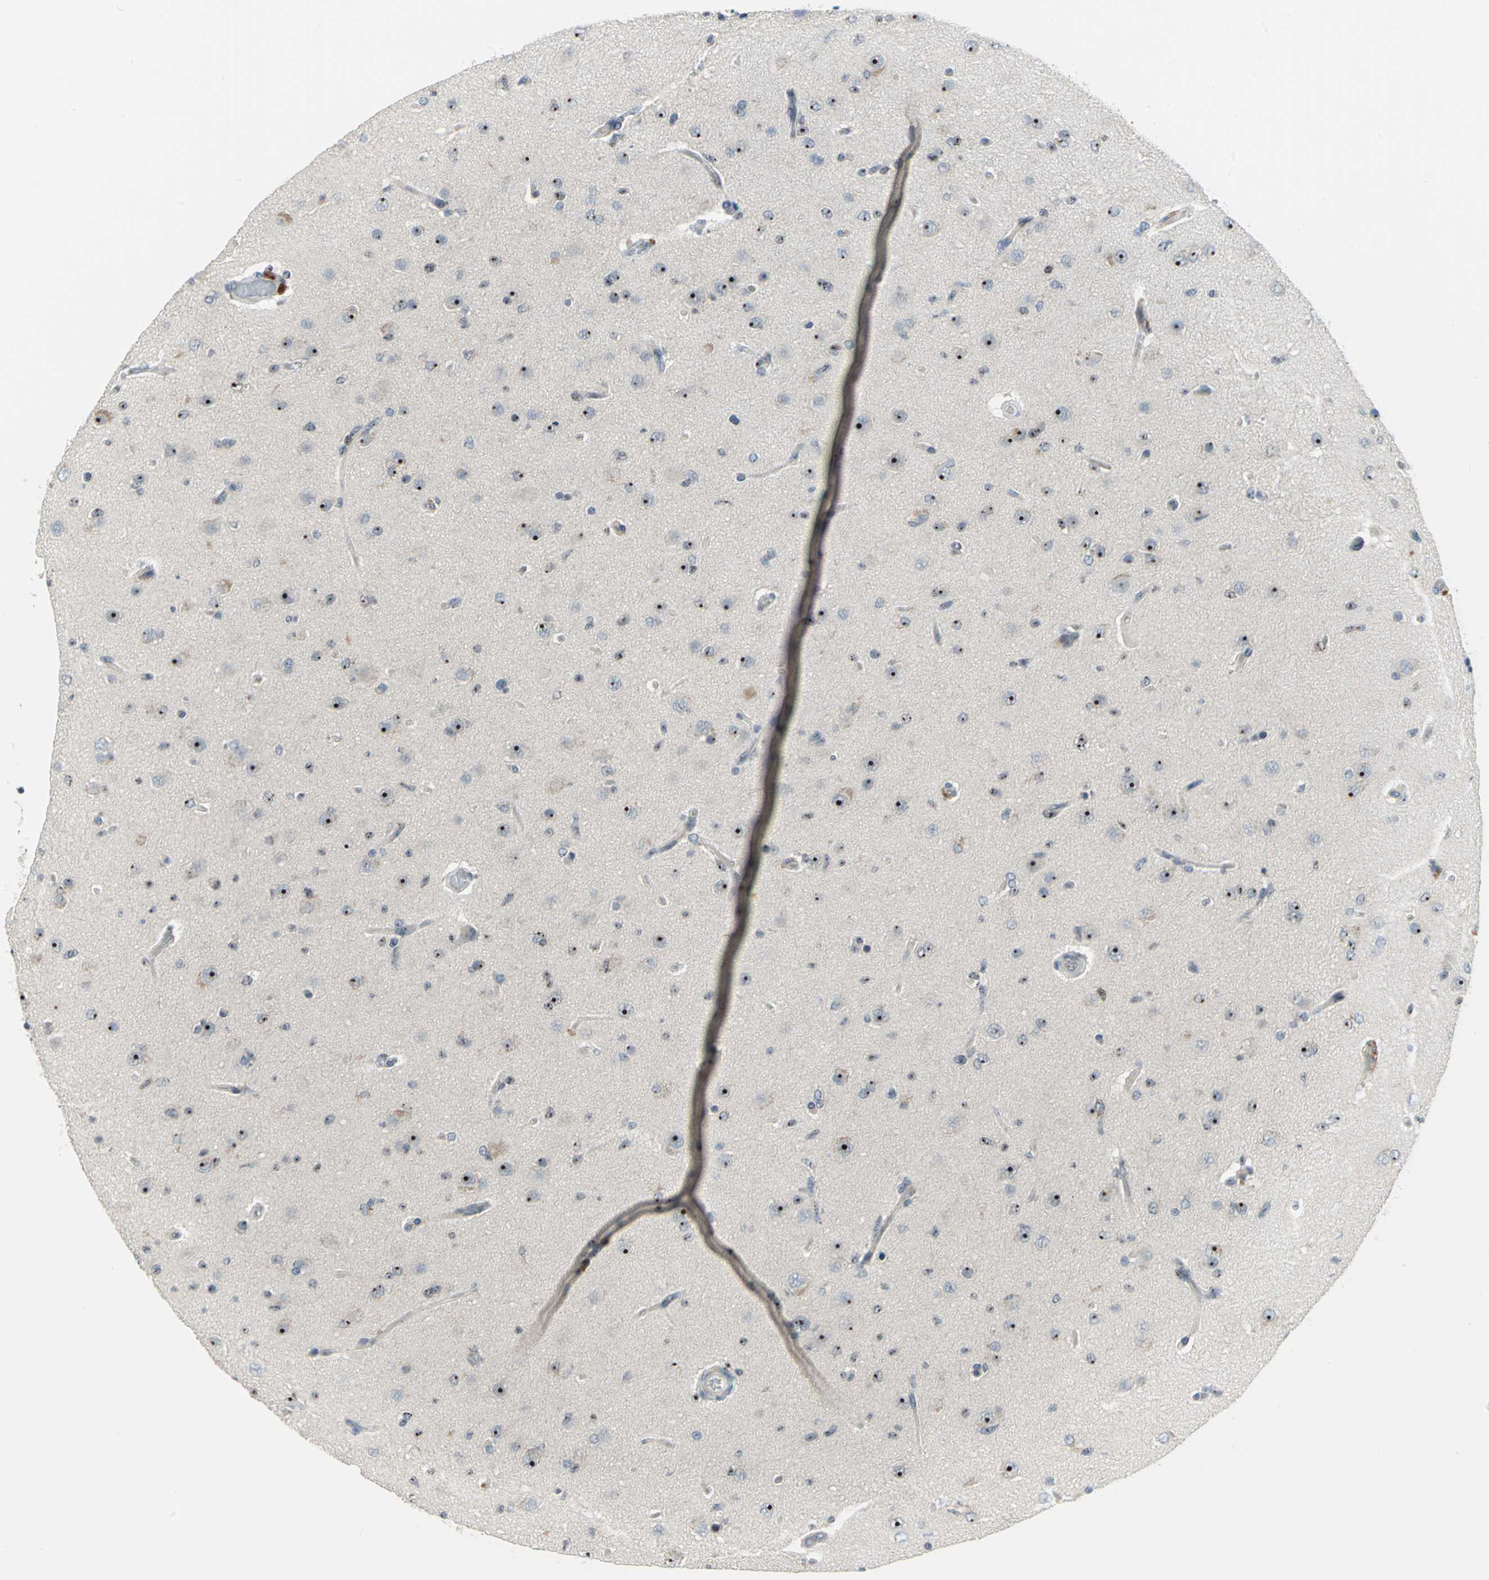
{"staining": {"intensity": "strong", "quantity": ">75%", "location": "nuclear"}, "tissue": "glioma", "cell_type": "Tumor cells", "image_type": "cancer", "snomed": [{"axis": "morphology", "description": "Glioma, malignant, High grade"}, {"axis": "topography", "description": "Brain"}], "caption": "The image shows staining of glioma, revealing strong nuclear protein expression (brown color) within tumor cells.", "gene": "MYBBP1A", "patient": {"sex": "male", "age": 33}}